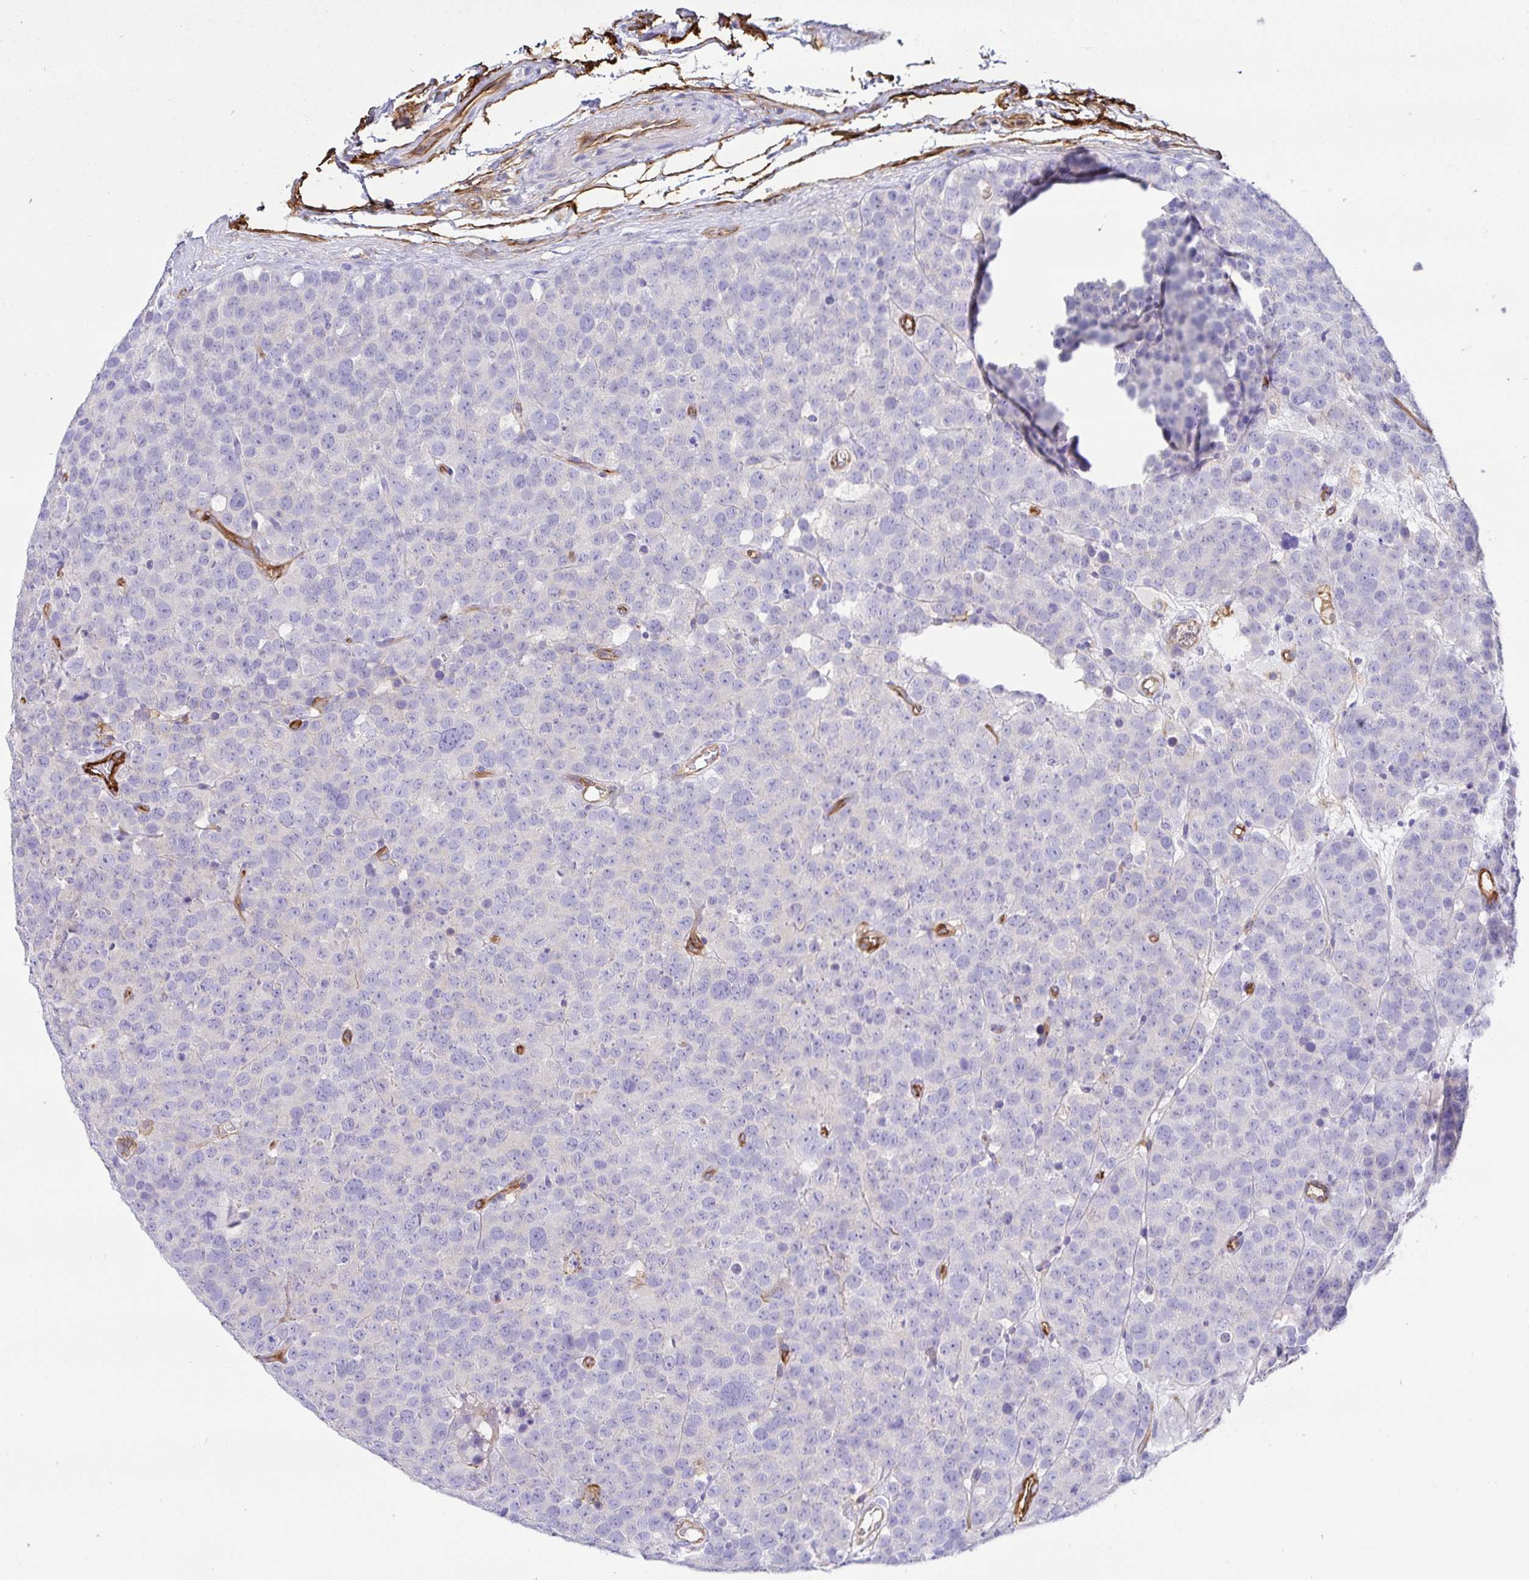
{"staining": {"intensity": "negative", "quantity": "none", "location": "none"}, "tissue": "testis cancer", "cell_type": "Tumor cells", "image_type": "cancer", "snomed": [{"axis": "morphology", "description": "Seminoma, NOS"}, {"axis": "topography", "description": "Testis"}], "caption": "Tumor cells show no significant expression in testis cancer (seminoma). (Stains: DAB immunohistochemistry (IHC) with hematoxylin counter stain, Microscopy: brightfield microscopy at high magnification).", "gene": "ANXA2", "patient": {"sex": "male", "age": 71}}